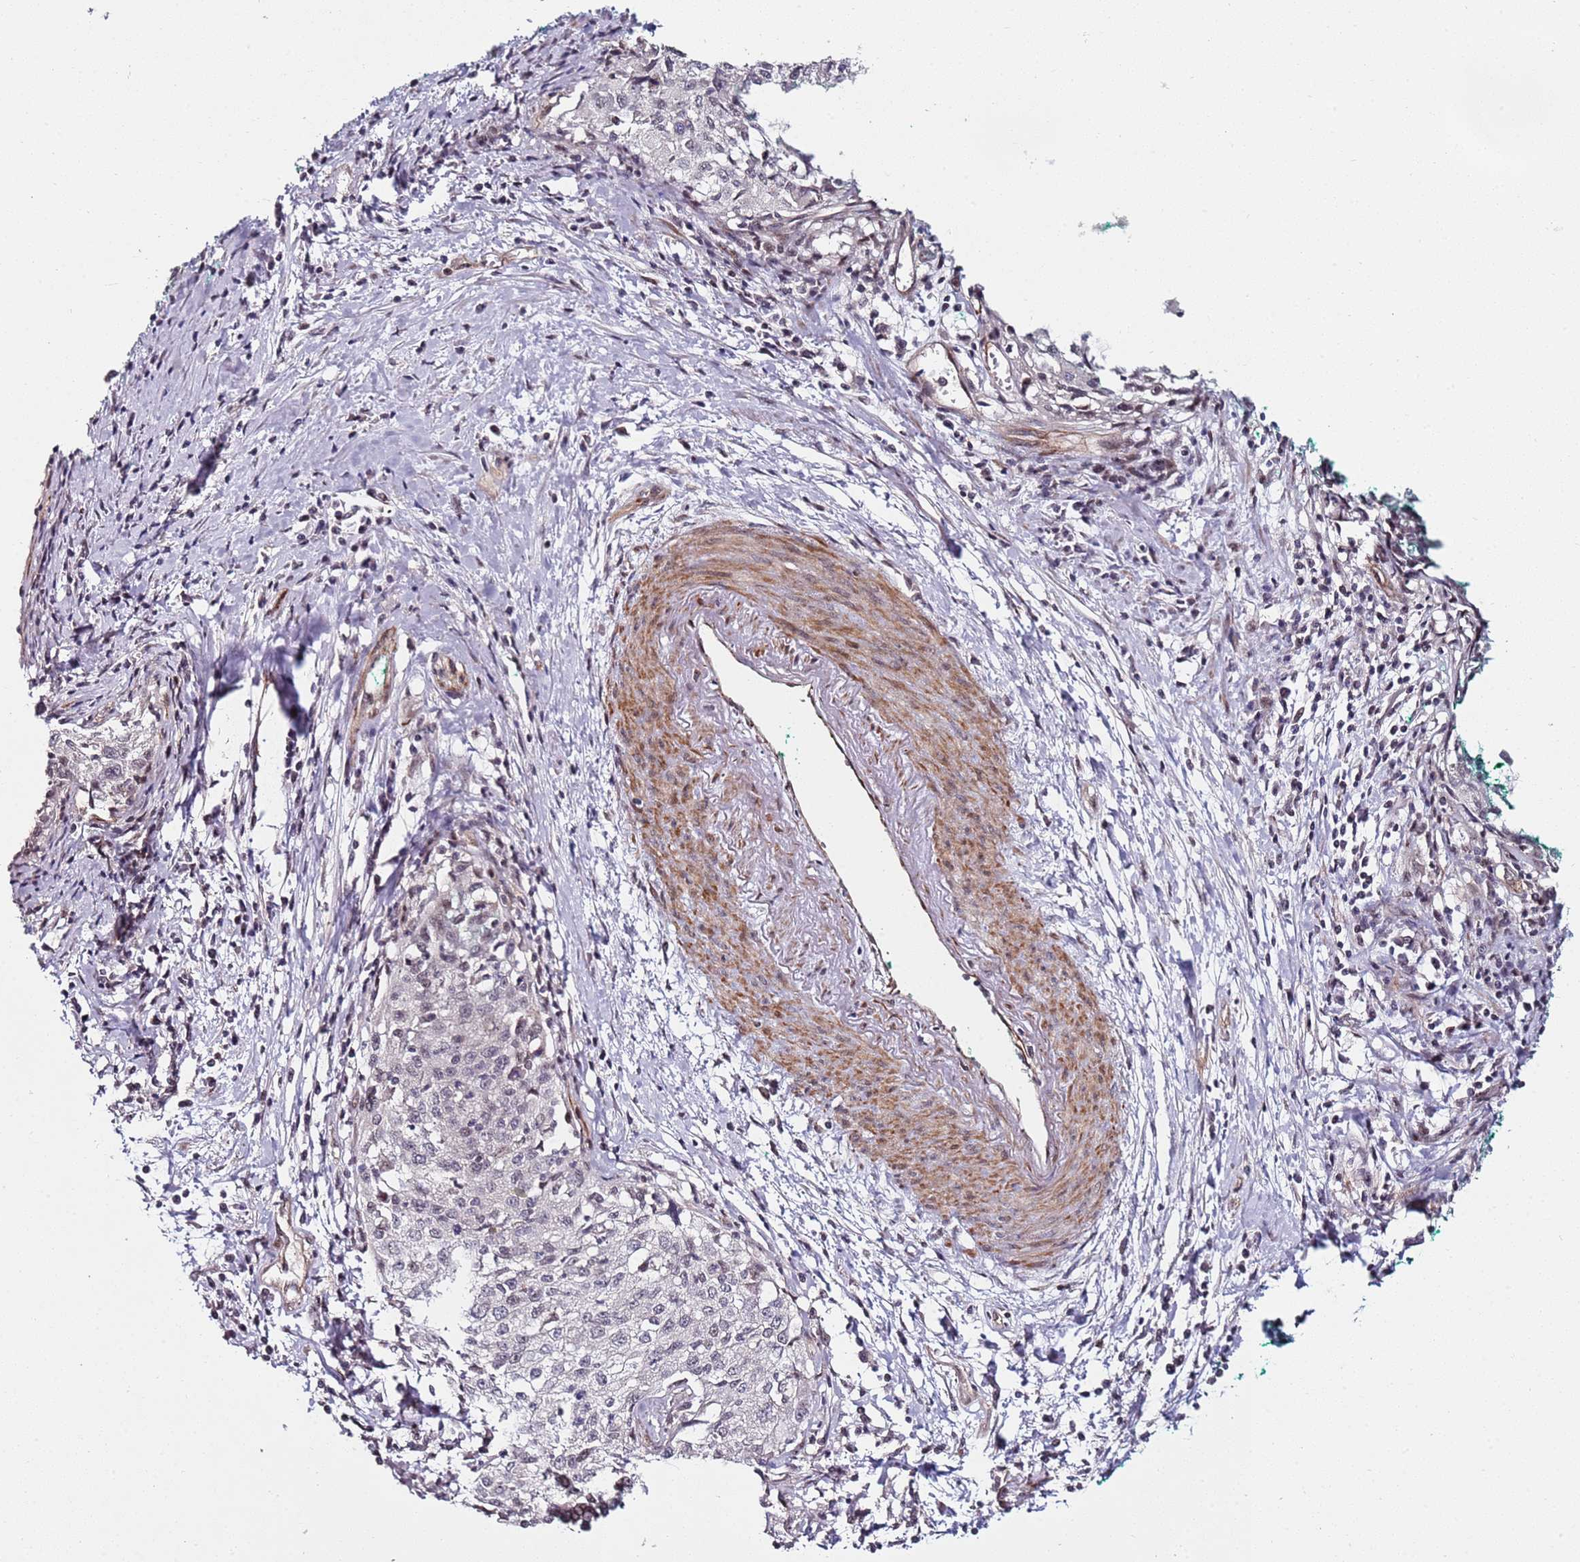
{"staining": {"intensity": "negative", "quantity": "none", "location": "none"}, "tissue": "cervical cancer", "cell_type": "Tumor cells", "image_type": "cancer", "snomed": [{"axis": "morphology", "description": "Squamous cell carcinoma, NOS"}, {"axis": "topography", "description": "Cervix"}], "caption": "This is a photomicrograph of immunohistochemistry (IHC) staining of cervical cancer, which shows no staining in tumor cells. (Immunohistochemistry, brightfield microscopy, high magnification).", "gene": "DUSP28", "patient": {"sex": "female", "age": 57}}